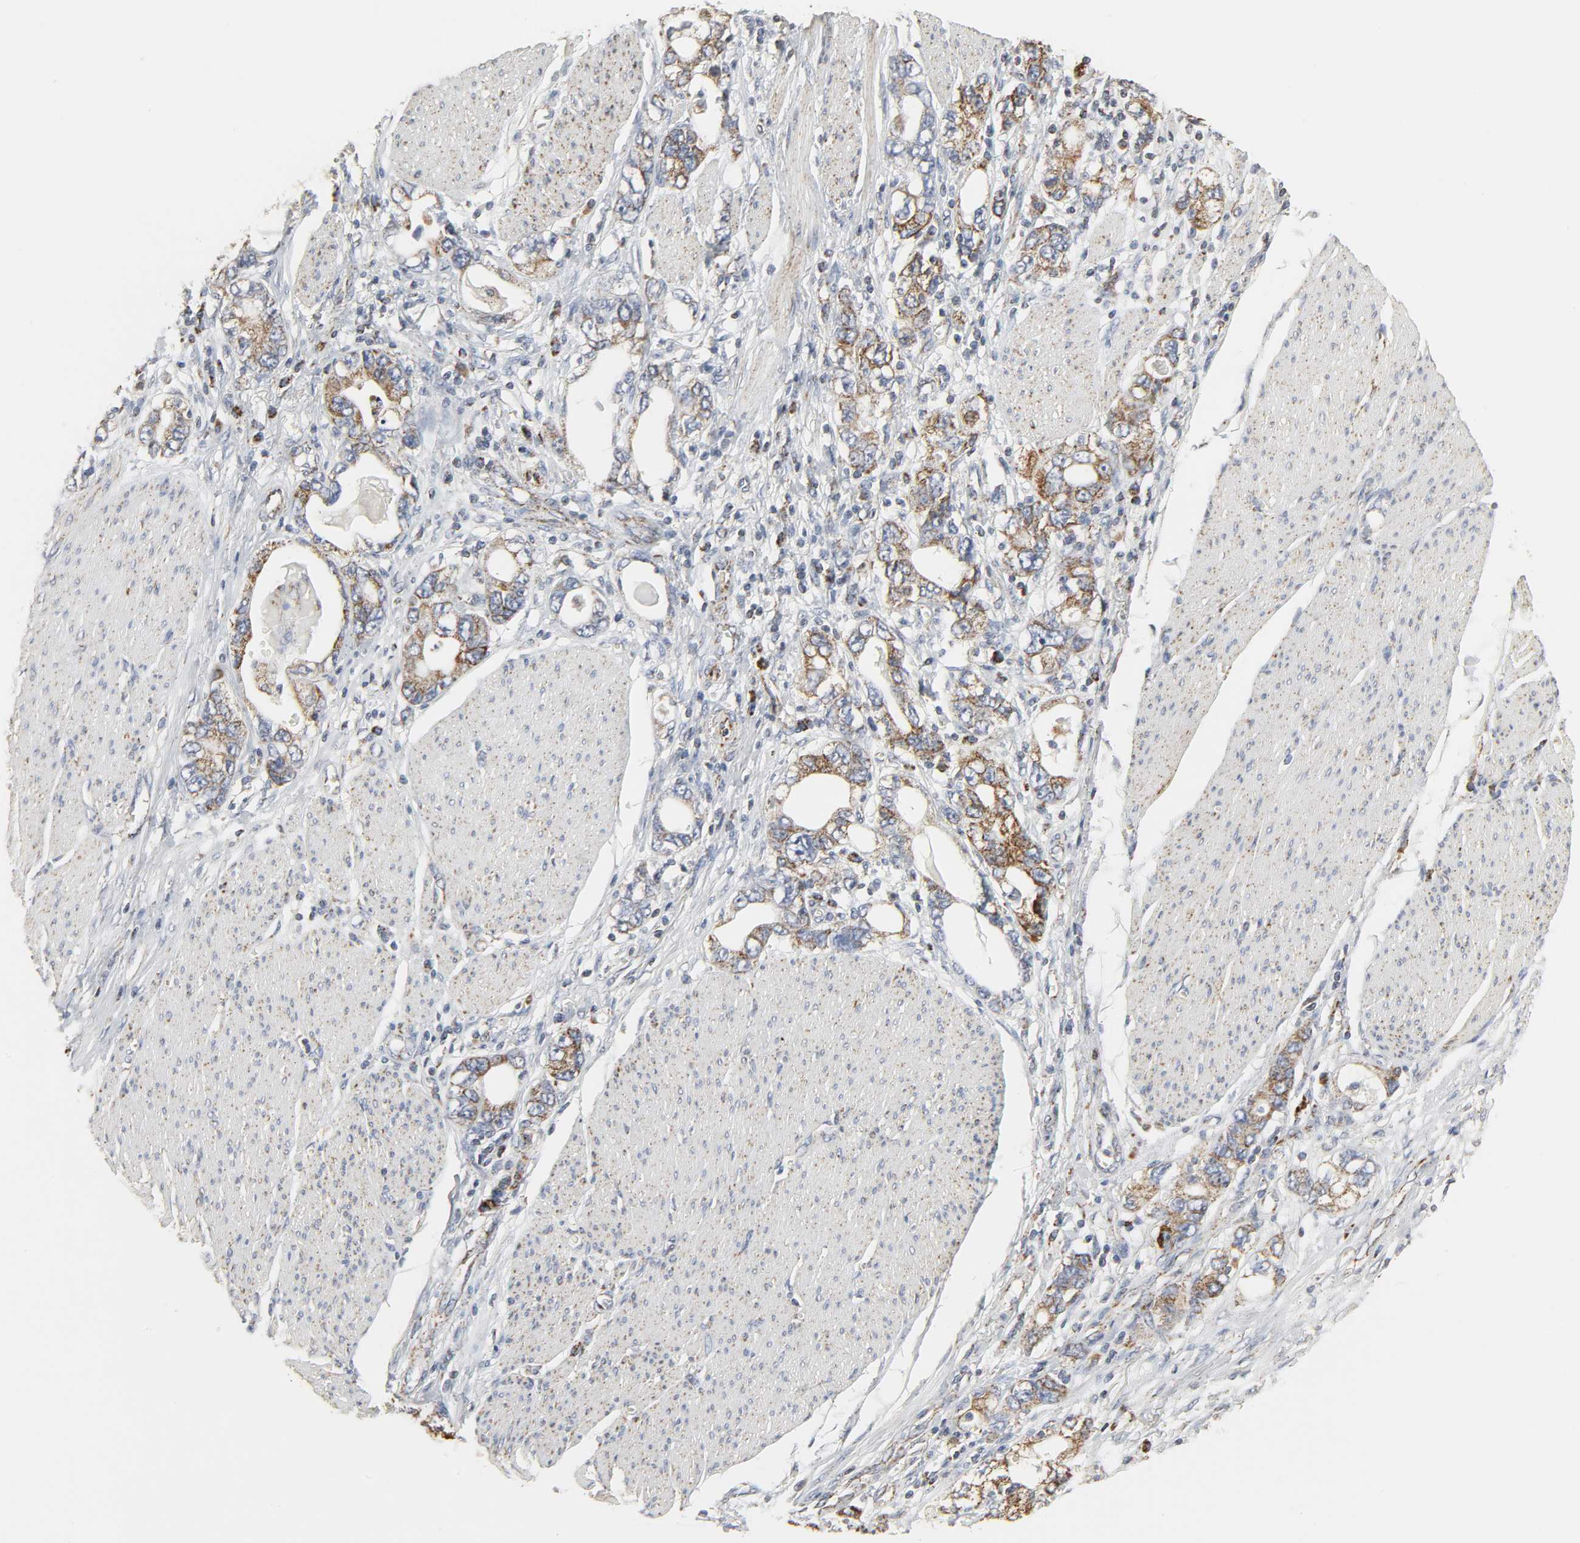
{"staining": {"intensity": "weak", "quantity": "<25%", "location": "cytoplasmic/membranous"}, "tissue": "stomach cancer", "cell_type": "Tumor cells", "image_type": "cancer", "snomed": [{"axis": "morphology", "description": "Adenocarcinoma, NOS"}, {"axis": "topography", "description": "Stomach, lower"}], "caption": "Tumor cells show no significant protein staining in stomach cancer (adenocarcinoma). Nuclei are stained in blue.", "gene": "ACAT1", "patient": {"sex": "female", "age": 93}}